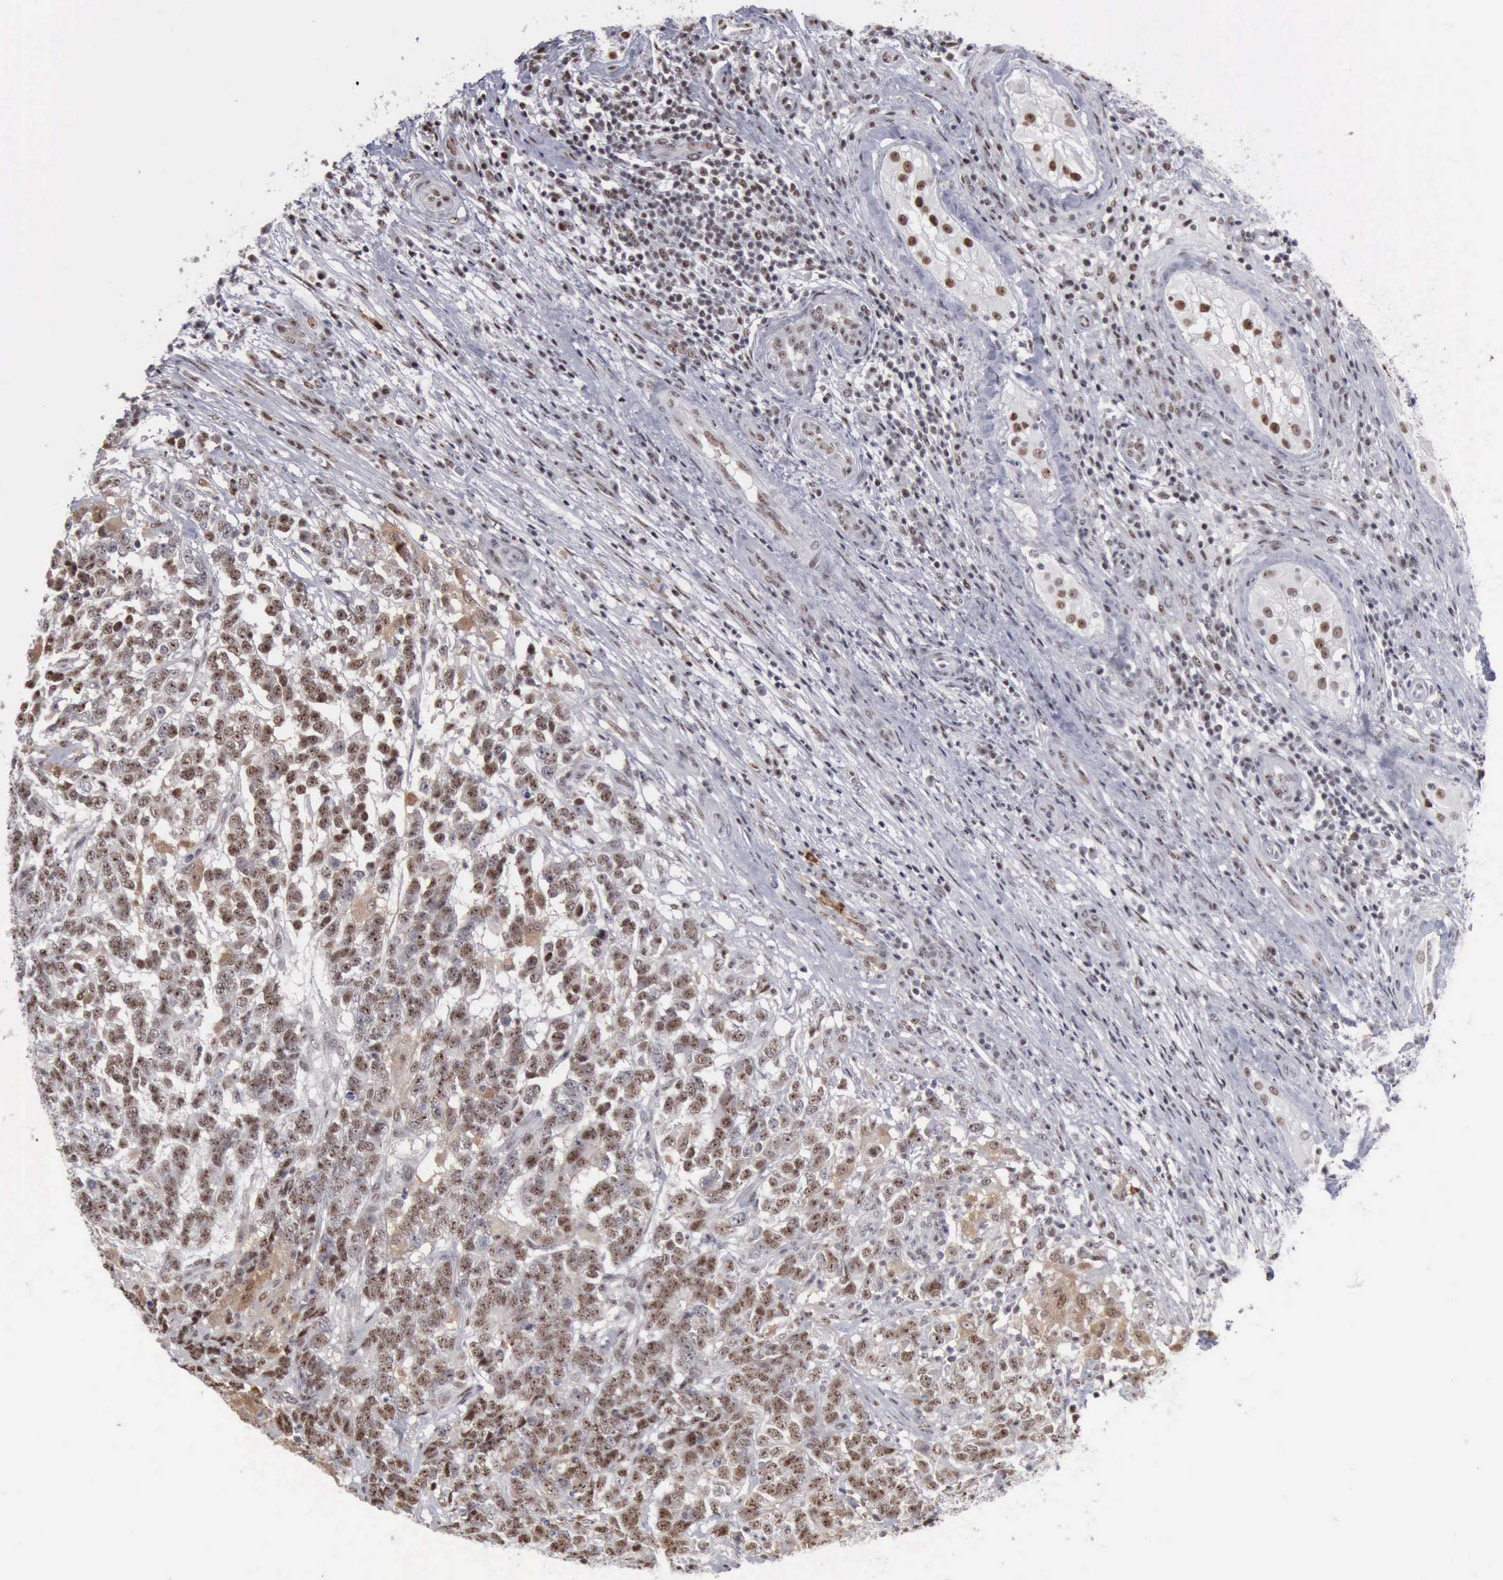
{"staining": {"intensity": "strong", "quantity": ">75%", "location": "nuclear"}, "tissue": "testis cancer", "cell_type": "Tumor cells", "image_type": "cancer", "snomed": [{"axis": "morphology", "description": "Carcinoma, Embryonal, NOS"}, {"axis": "topography", "description": "Testis"}], "caption": "DAB immunohistochemical staining of testis cancer (embryonal carcinoma) displays strong nuclear protein expression in approximately >75% of tumor cells. Using DAB (brown) and hematoxylin (blue) stains, captured at high magnification using brightfield microscopy.", "gene": "KIAA0586", "patient": {"sex": "male", "age": 26}}